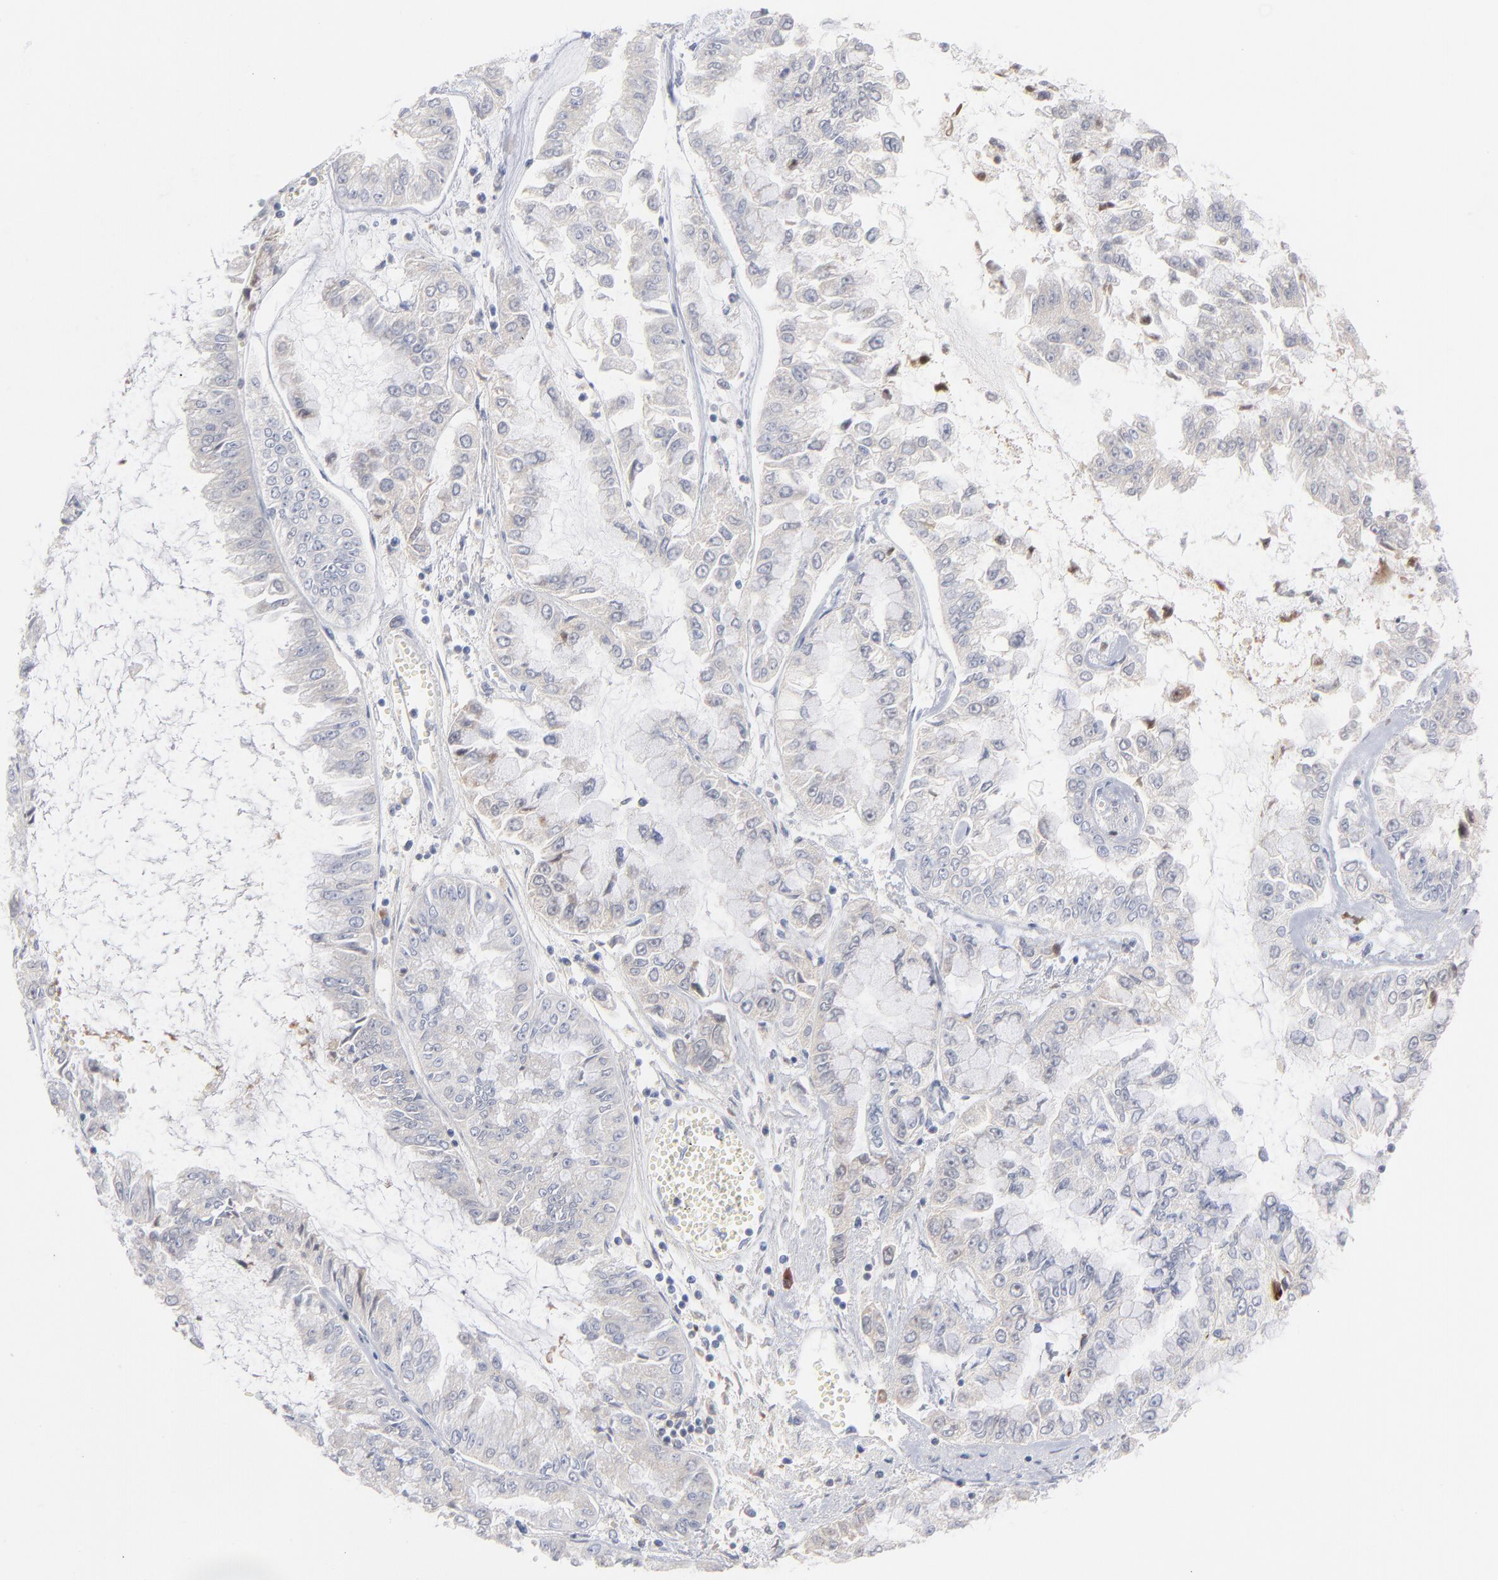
{"staining": {"intensity": "negative", "quantity": "none", "location": "none"}, "tissue": "liver cancer", "cell_type": "Tumor cells", "image_type": "cancer", "snomed": [{"axis": "morphology", "description": "Cholangiocarcinoma"}, {"axis": "topography", "description": "Liver"}], "caption": "Liver cholangiocarcinoma stained for a protein using immunohistochemistry reveals no staining tumor cells.", "gene": "F12", "patient": {"sex": "female", "age": 79}}